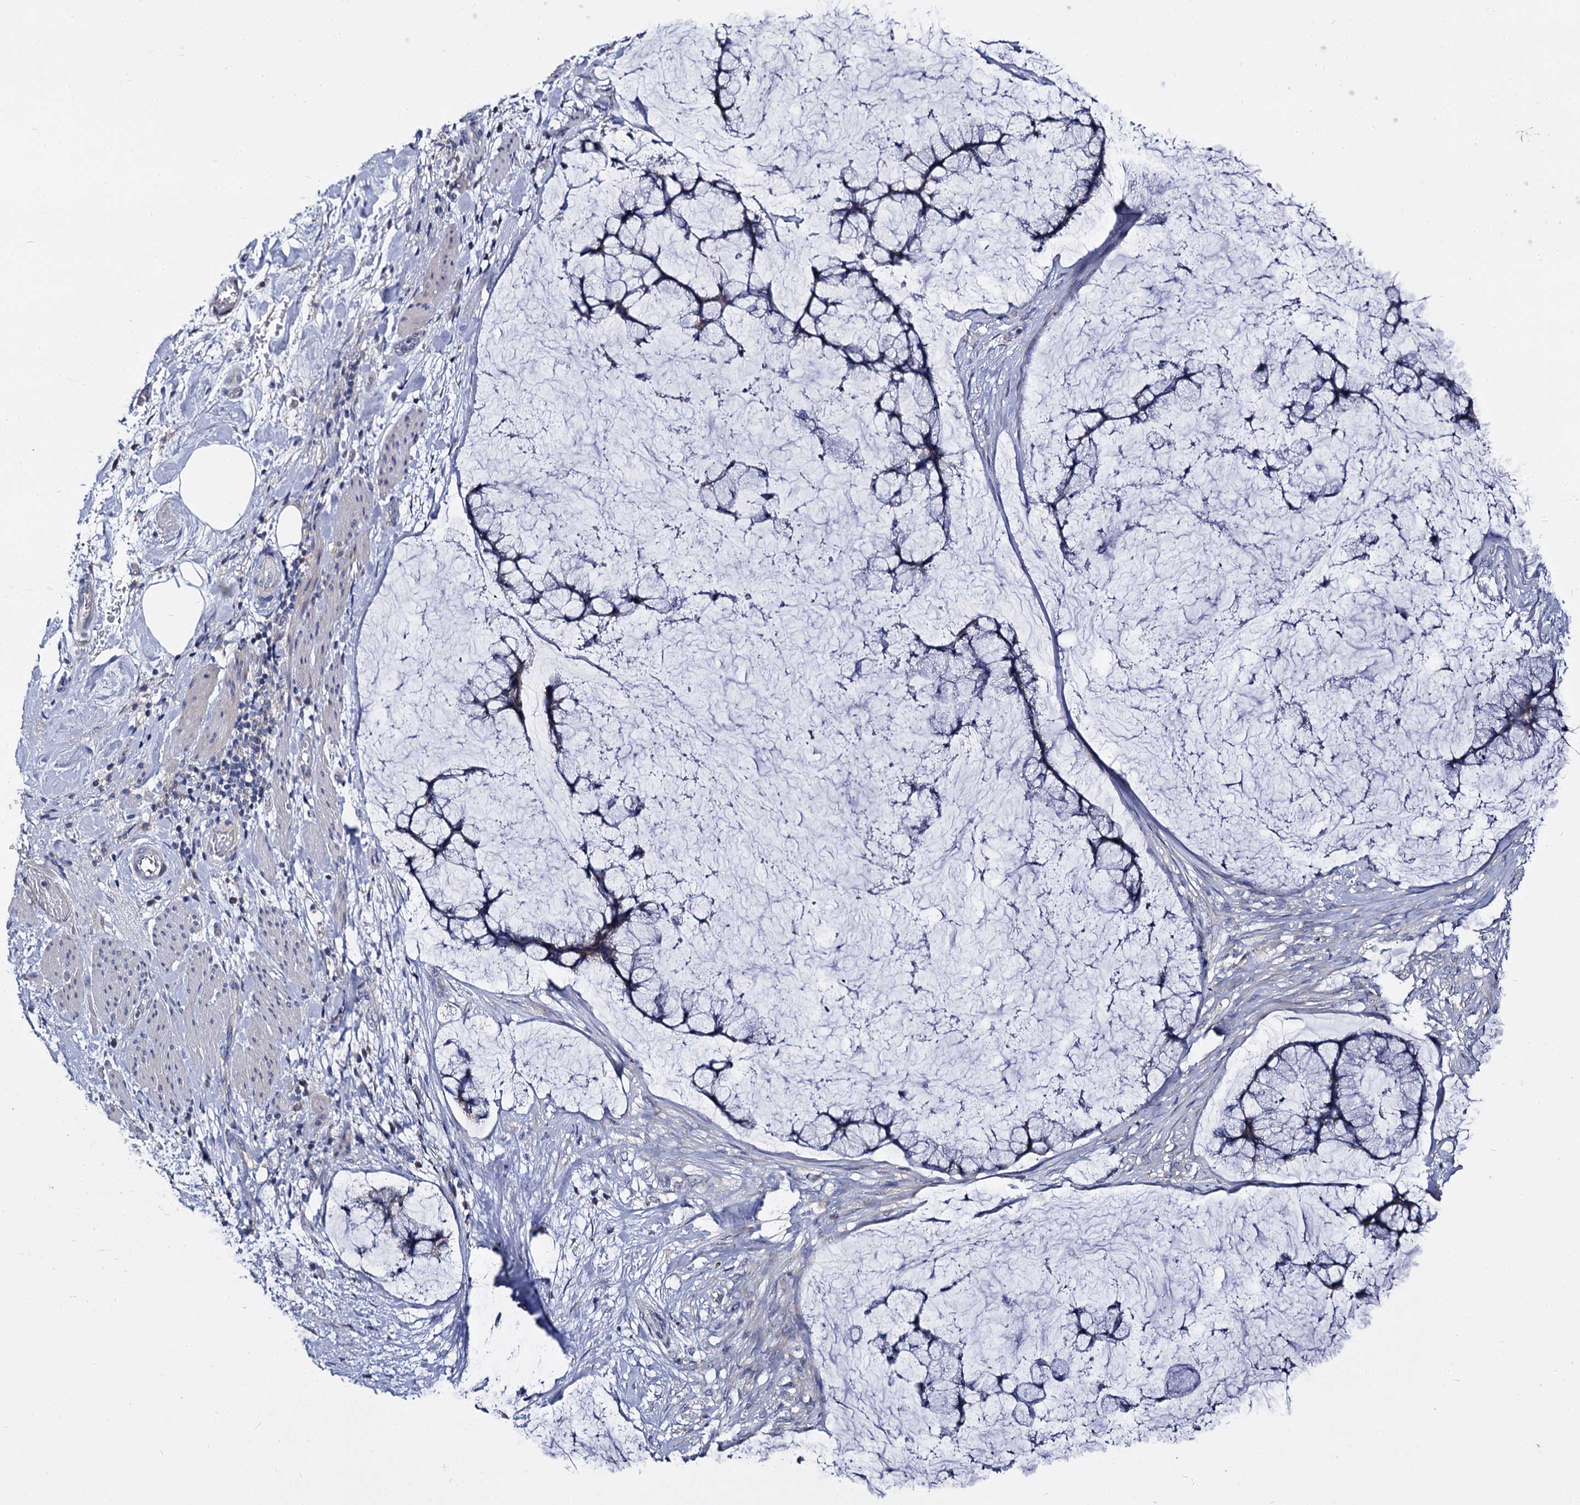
{"staining": {"intensity": "negative", "quantity": "none", "location": "none"}, "tissue": "ovarian cancer", "cell_type": "Tumor cells", "image_type": "cancer", "snomed": [{"axis": "morphology", "description": "Cystadenocarcinoma, mucinous, NOS"}, {"axis": "topography", "description": "Ovary"}], "caption": "High magnification brightfield microscopy of mucinous cystadenocarcinoma (ovarian) stained with DAB (brown) and counterstained with hematoxylin (blue): tumor cells show no significant staining.", "gene": "PANX2", "patient": {"sex": "female", "age": 42}}